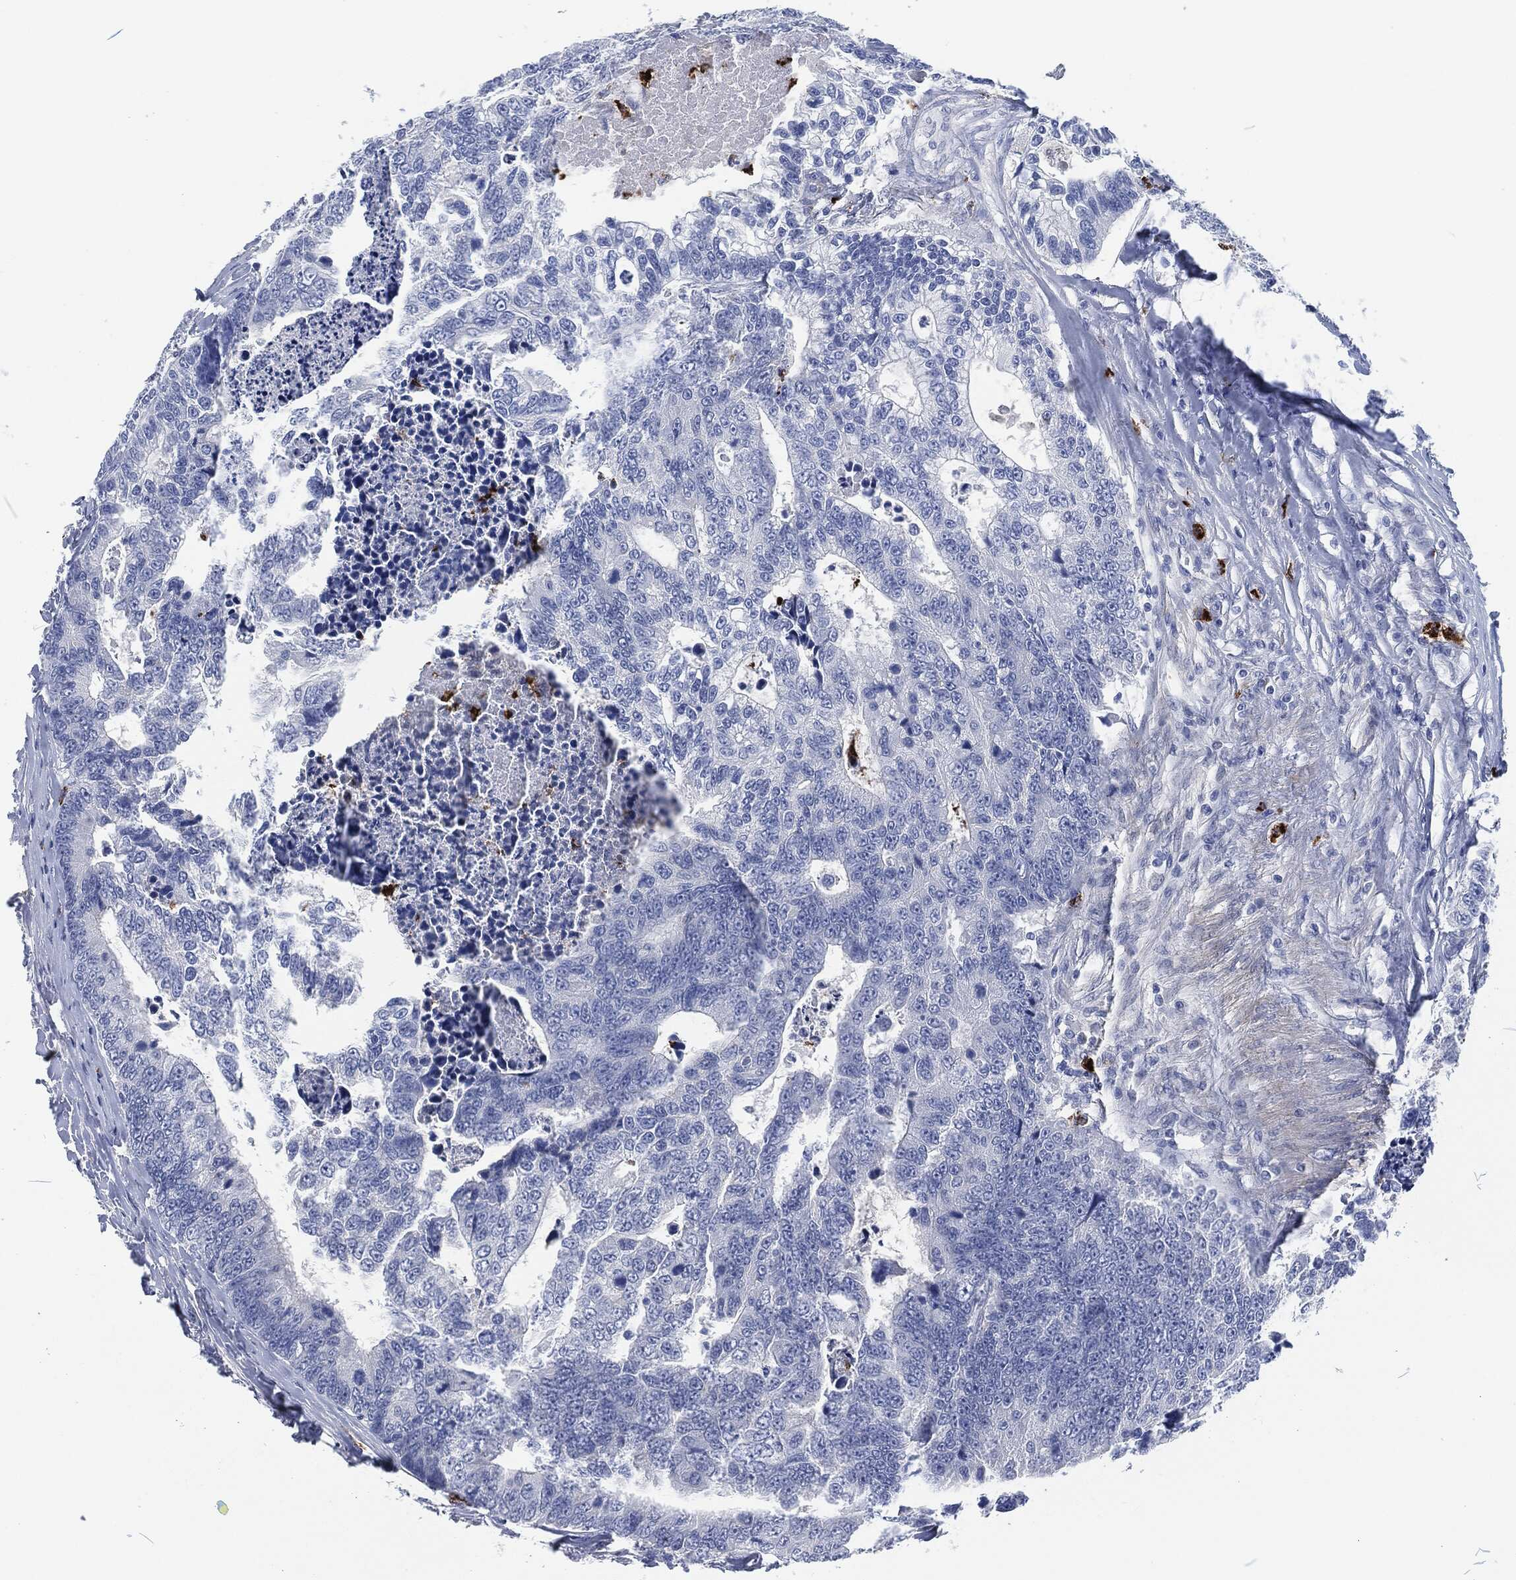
{"staining": {"intensity": "negative", "quantity": "none", "location": "none"}, "tissue": "colorectal cancer", "cell_type": "Tumor cells", "image_type": "cancer", "snomed": [{"axis": "morphology", "description": "Adenocarcinoma, NOS"}, {"axis": "topography", "description": "Colon"}], "caption": "Tumor cells are negative for protein expression in human colorectal cancer.", "gene": "MPO", "patient": {"sex": "male", "age": 83}}